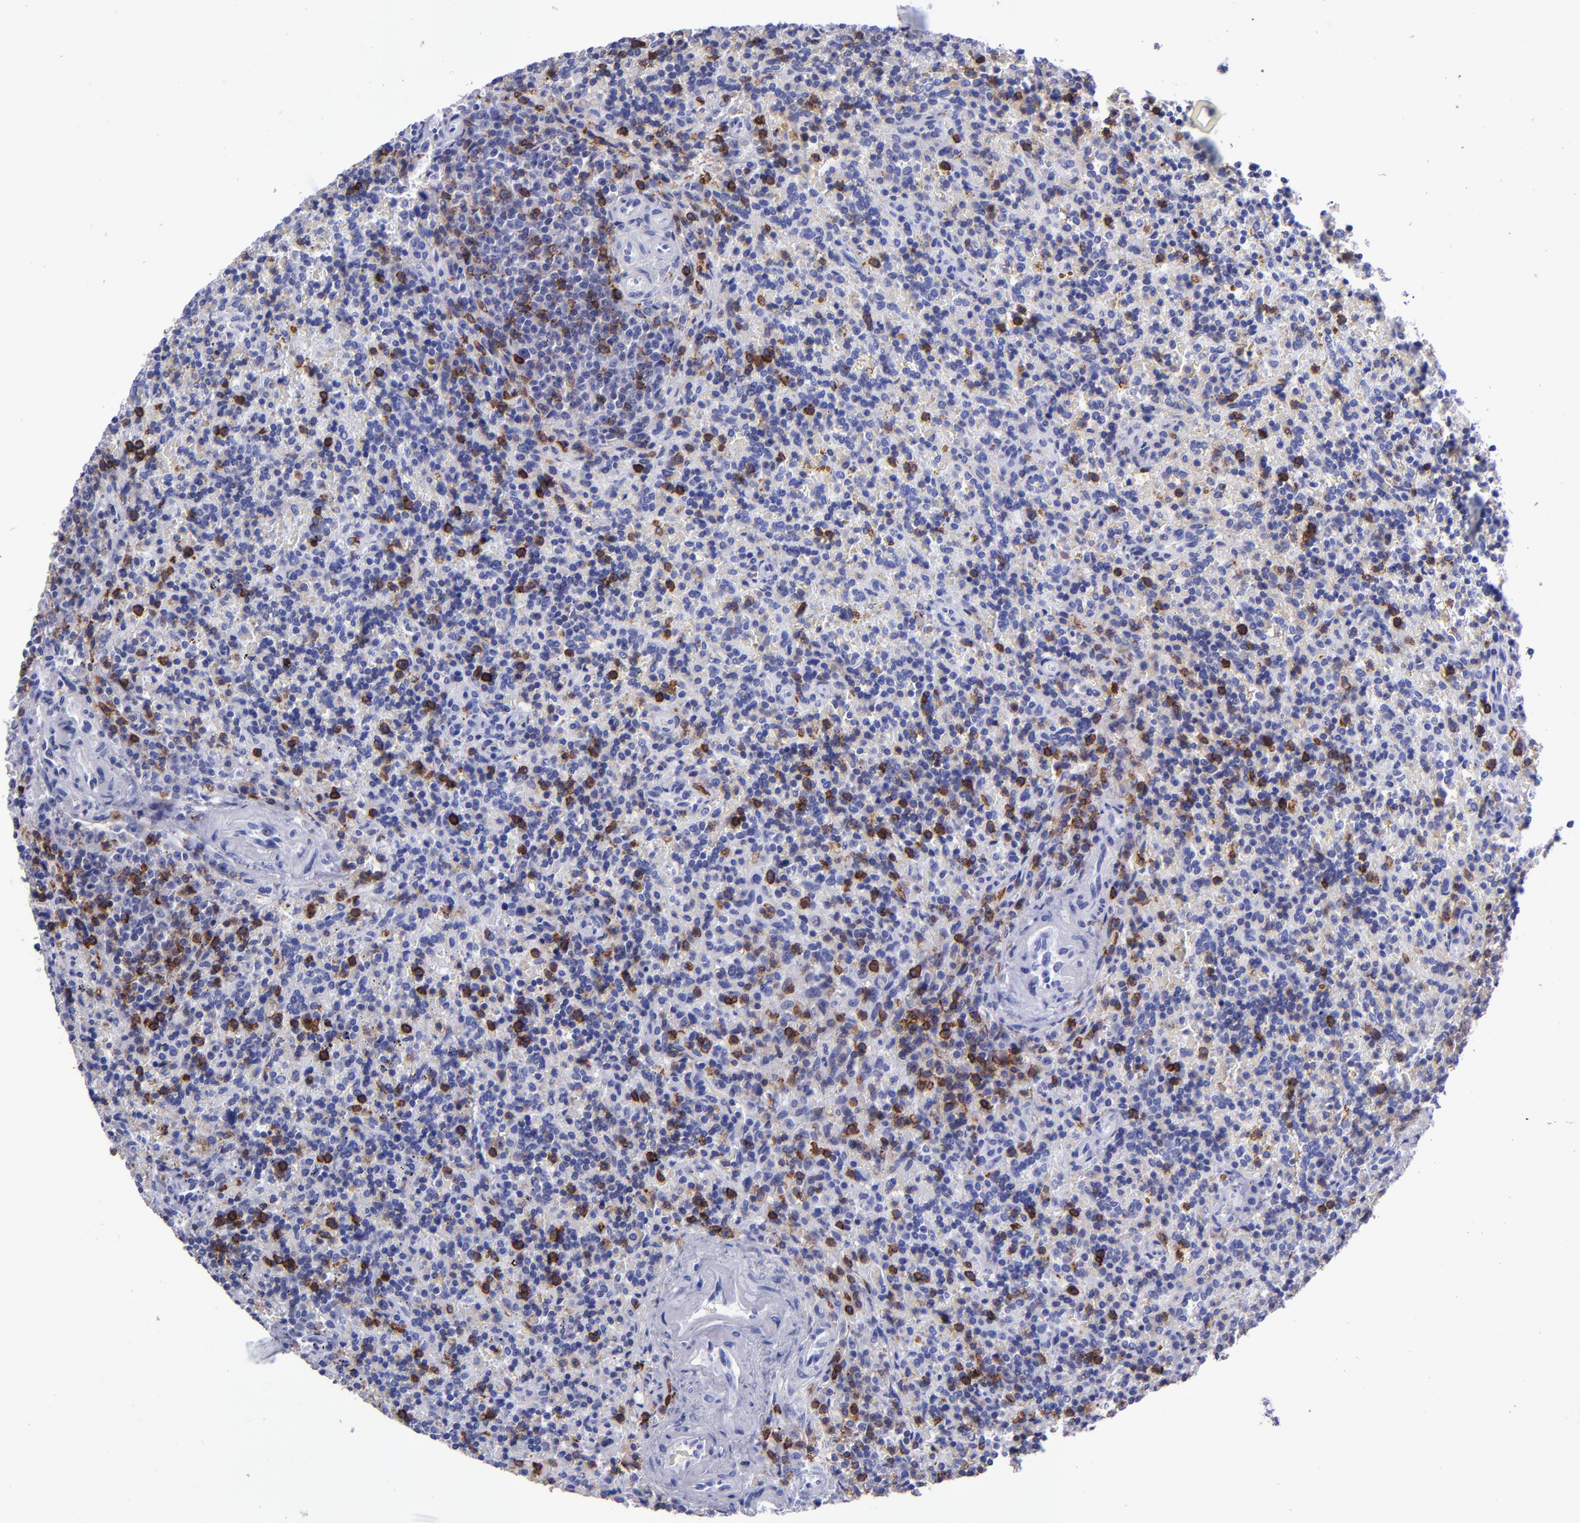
{"staining": {"intensity": "negative", "quantity": "none", "location": "none"}, "tissue": "lymphoma", "cell_type": "Tumor cells", "image_type": "cancer", "snomed": [{"axis": "morphology", "description": "Malignant lymphoma, non-Hodgkin's type, Low grade"}, {"axis": "topography", "description": "Spleen"}], "caption": "The micrograph shows no significant positivity in tumor cells of malignant lymphoma, non-Hodgkin's type (low-grade).", "gene": "CD6", "patient": {"sex": "male", "age": 67}}